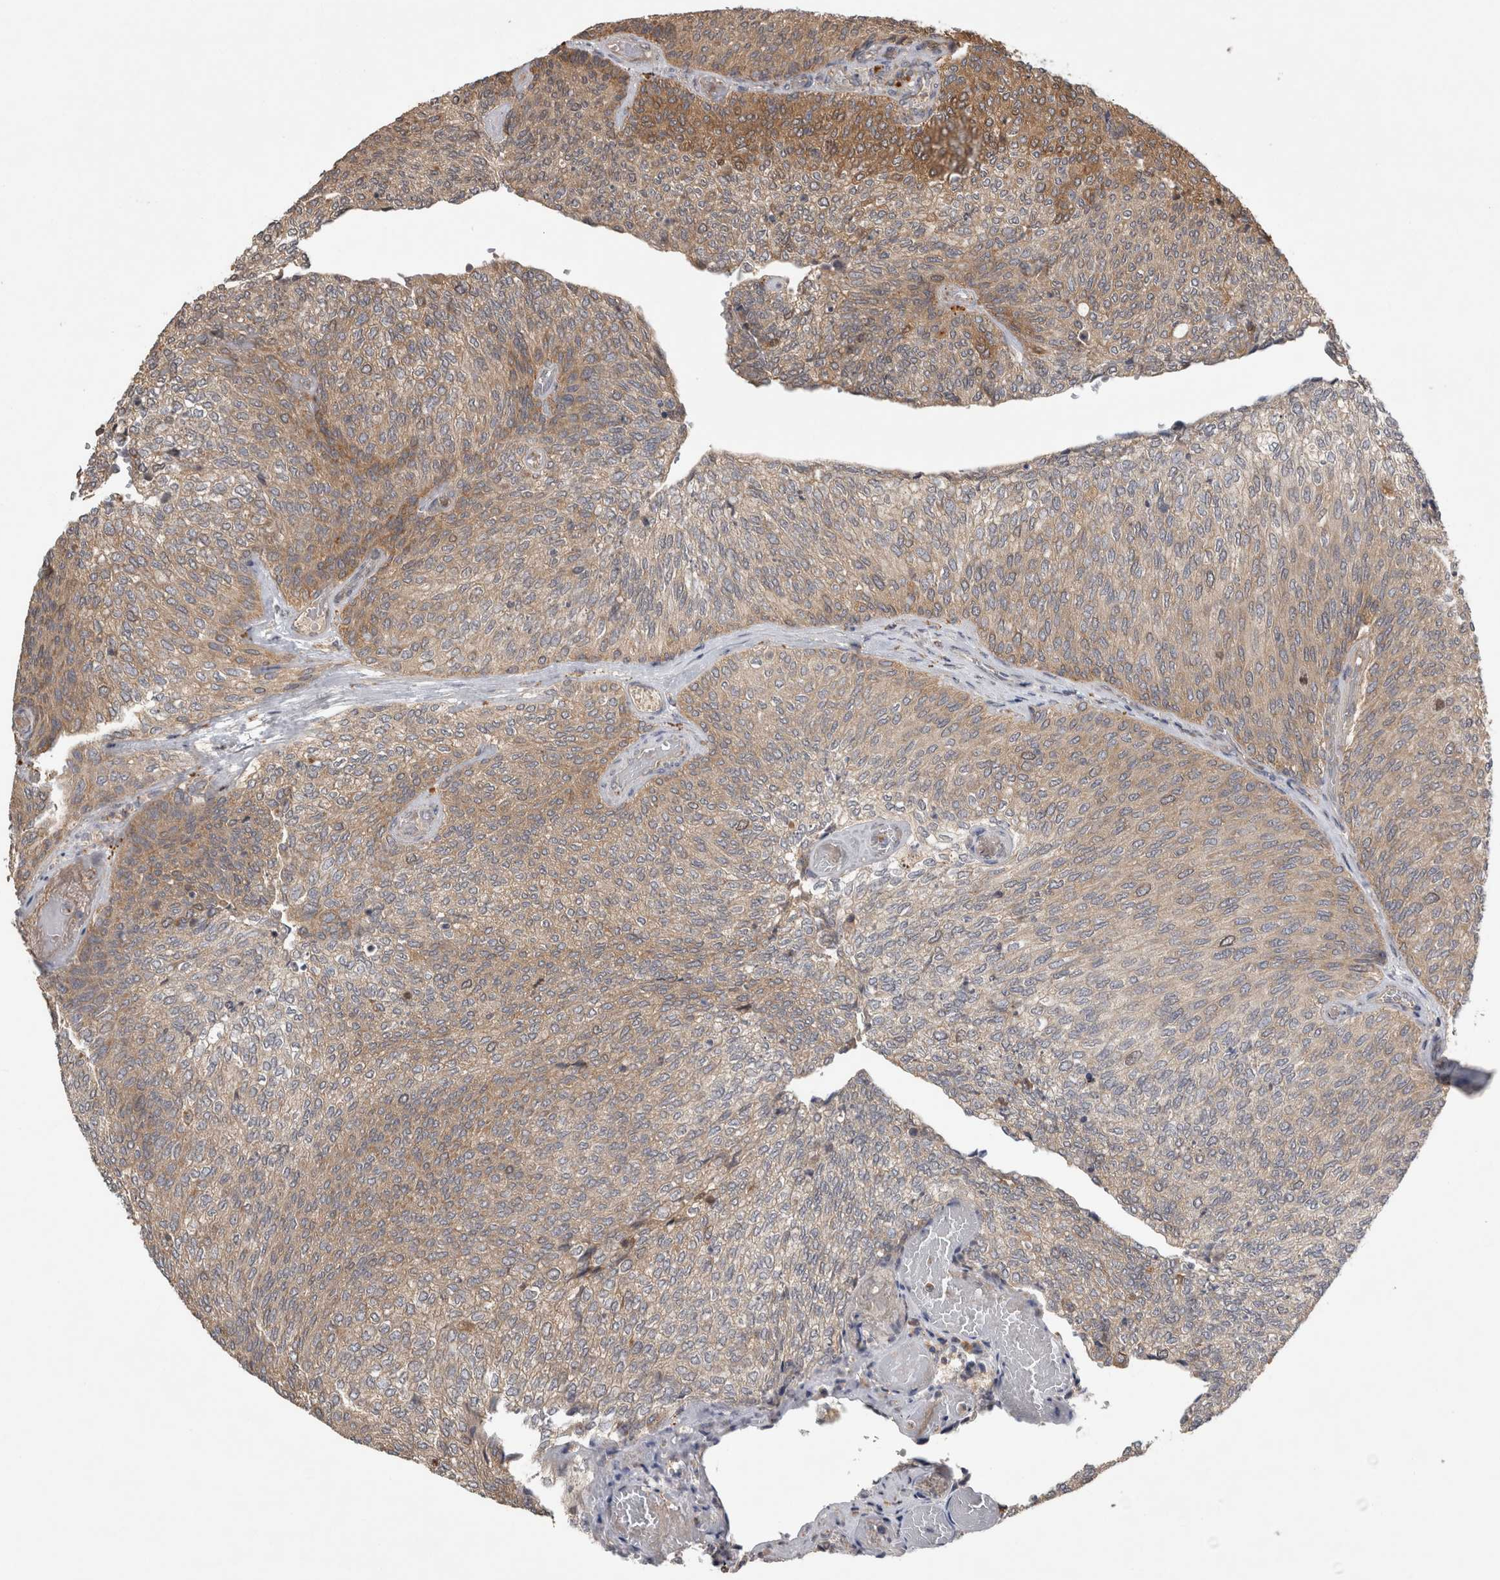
{"staining": {"intensity": "moderate", "quantity": "25%-75%", "location": "cytoplasmic/membranous"}, "tissue": "urothelial cancer", "cell_type": "Tumor cells", "image_type": "cancer", "snomed": [{"axis": "morphology", "description": "Urothelial carcinoma, Low grade"}, {"axis": "topography", "description": "Urinary bladder"}], "caption": "Protein staining of urothelial cancer tissue exhibits moderate cytoplasmic/membranous positivity in about 25%-75% of tumor cells.", "gene": "TRMT61B", "patient": {"sex": "female", "age": 79}}